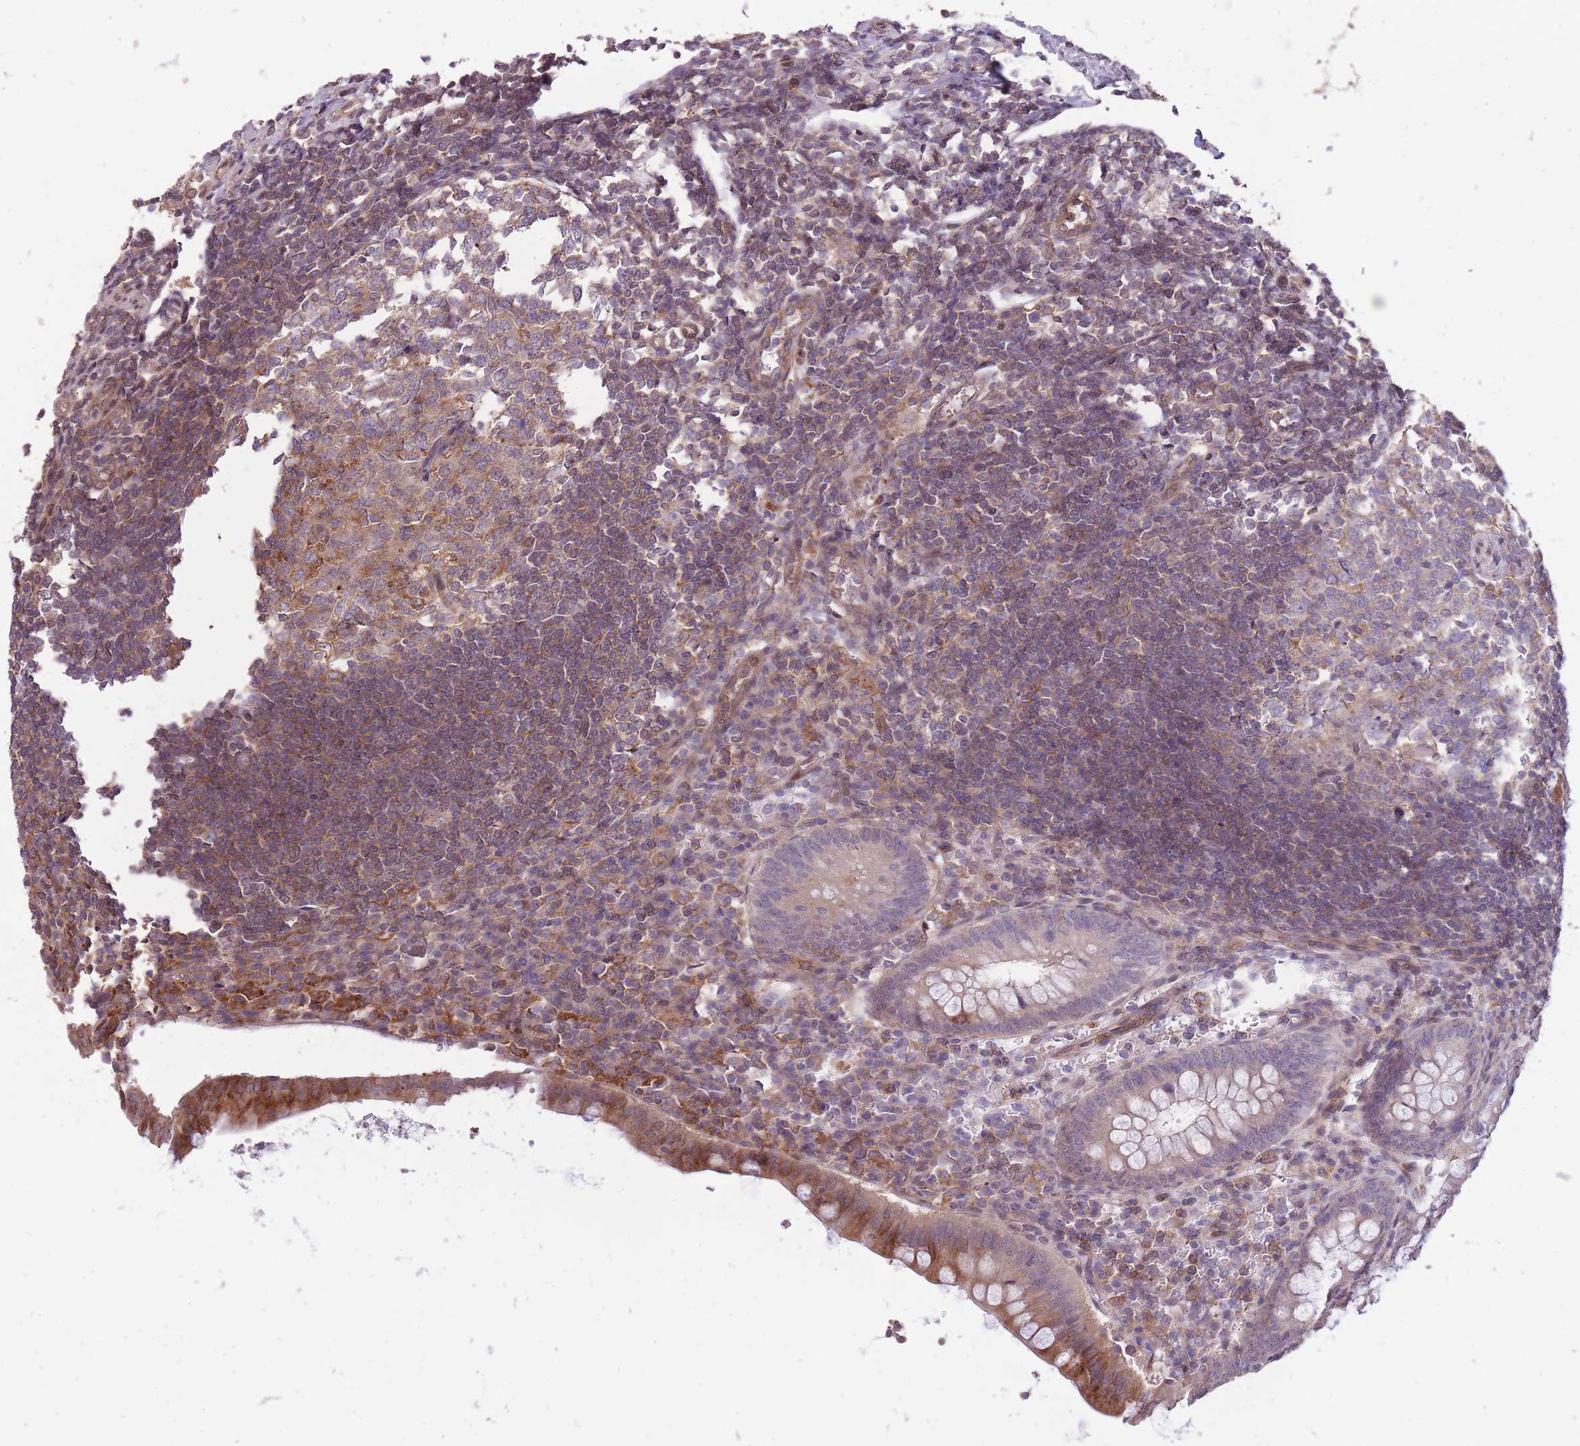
{"staining": {"intensity": "moderate", "quantity": "25%-75%", "location": "cytoplasmic/membranous"}, "tissue": "appendix", "cell_type": "Glandular cells", "image_type": "normal", "snomed": [{"axis": "morphology", "description": "Normal tissue, NOS"}, {"axis": "topography", "description": "Appendix"}], "caption": "Immunohistochemistry (IHC) (DAB) staining of normal appendix displays moderate cytoplasmic/membranous protein positivity in about 25%-75% of glandular cells.", "gene": "TET3", "patient": {"sex": "female", "age": 33}}